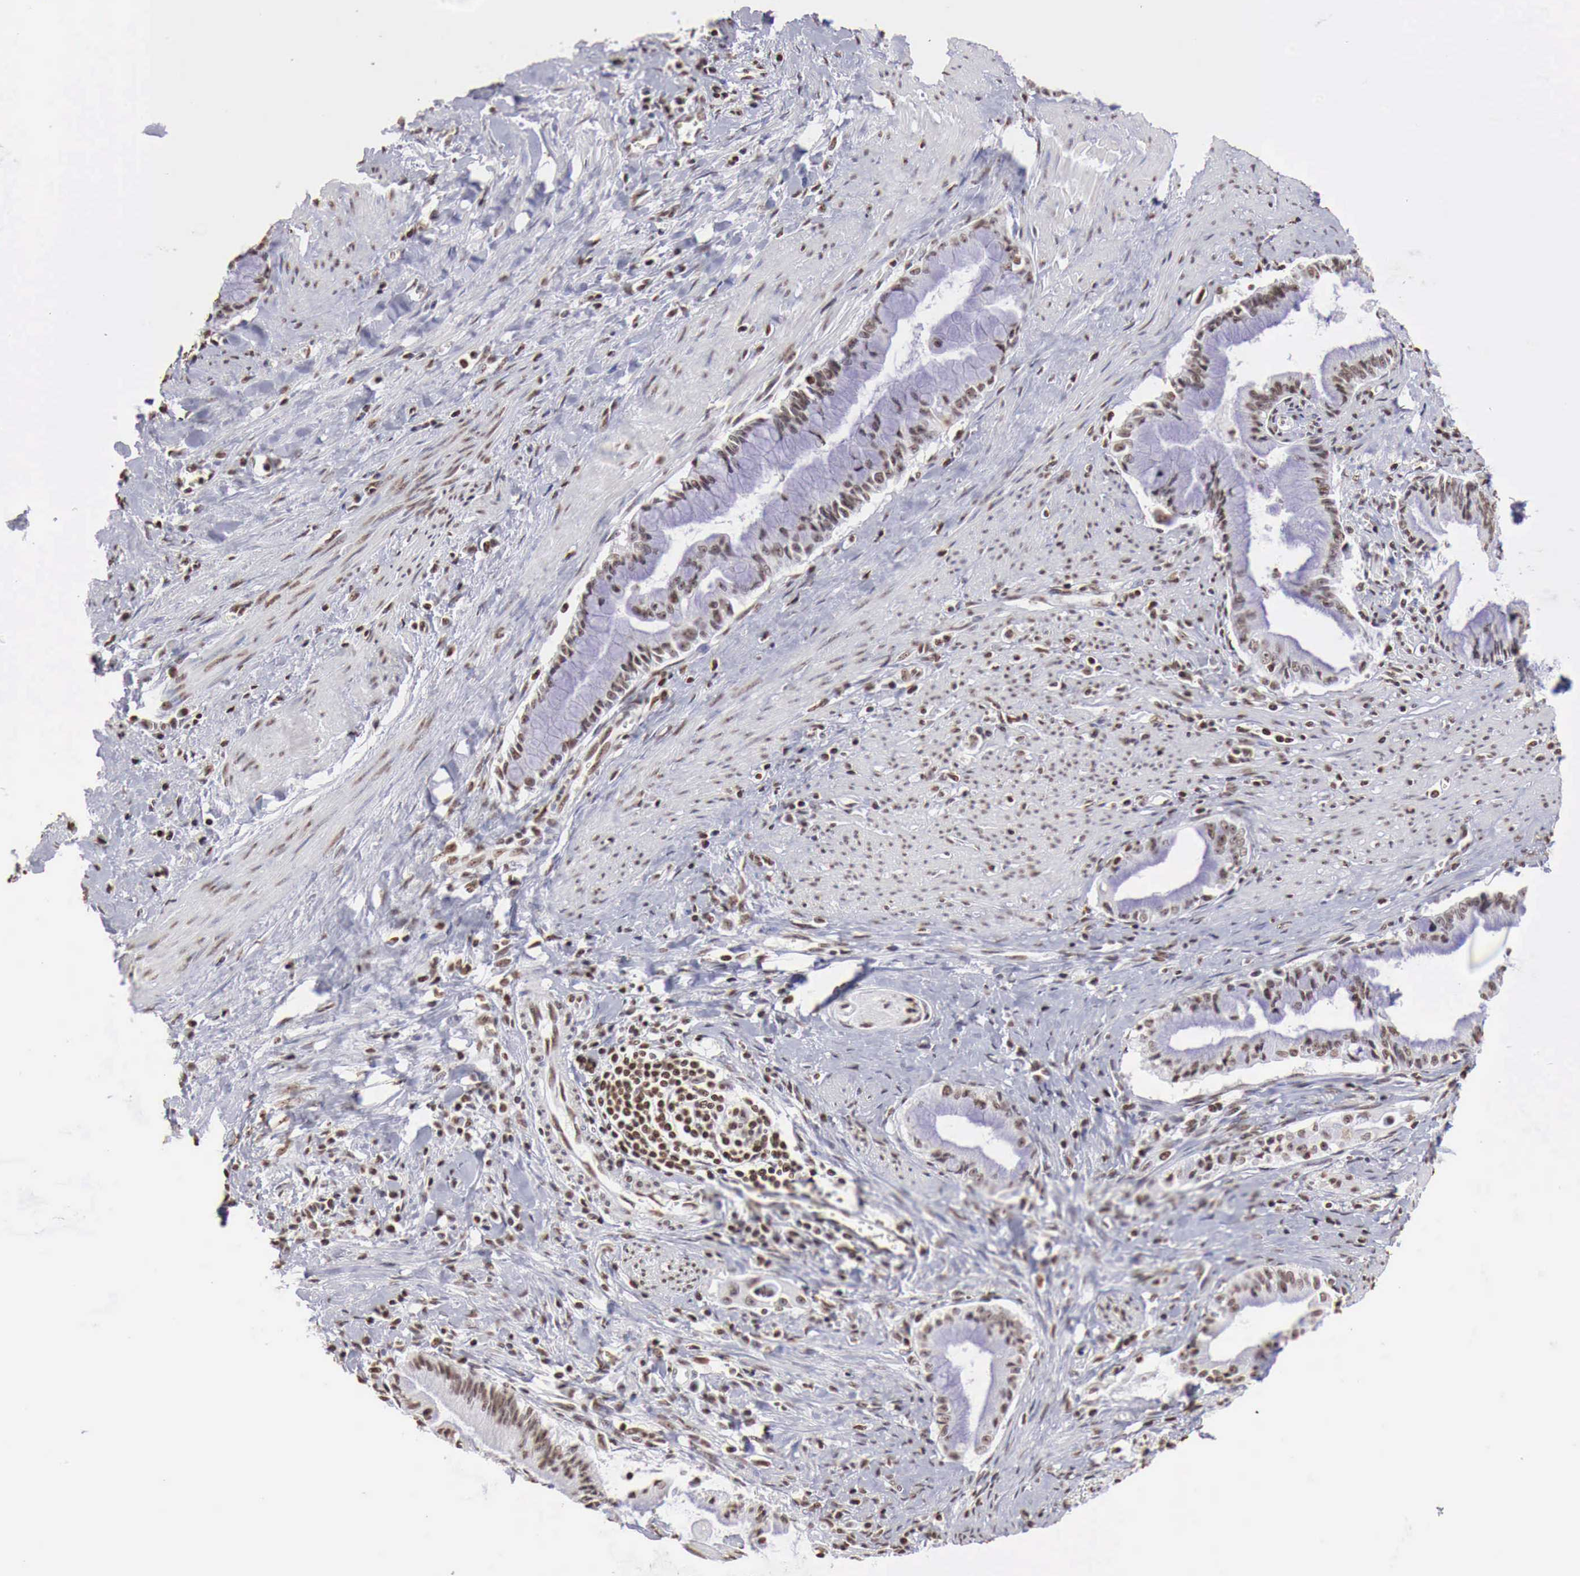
{"staining": {"intensity": "moderate", "quantity": ">75%", "location": "nuclear"}, "tissue": "pancreatic cancer", "cell_type": "Tumor cells", "image_type": "cancer", "snomed": [{"axis": "morphology", "description": "Adenocarcinoma, NOS"}, {"axis": "topography", "description": "Pancreas"}], "caption": "The micrograph shows staining of adenocarcinoma (pancreatic), revealing moderate nuclear protein expression (brown color) within tumor cells. The protein is shown in brown color, while the nuclei are stained blue.", "gene": "DKC1", "patient": {"sex": "male", "age": 59}}